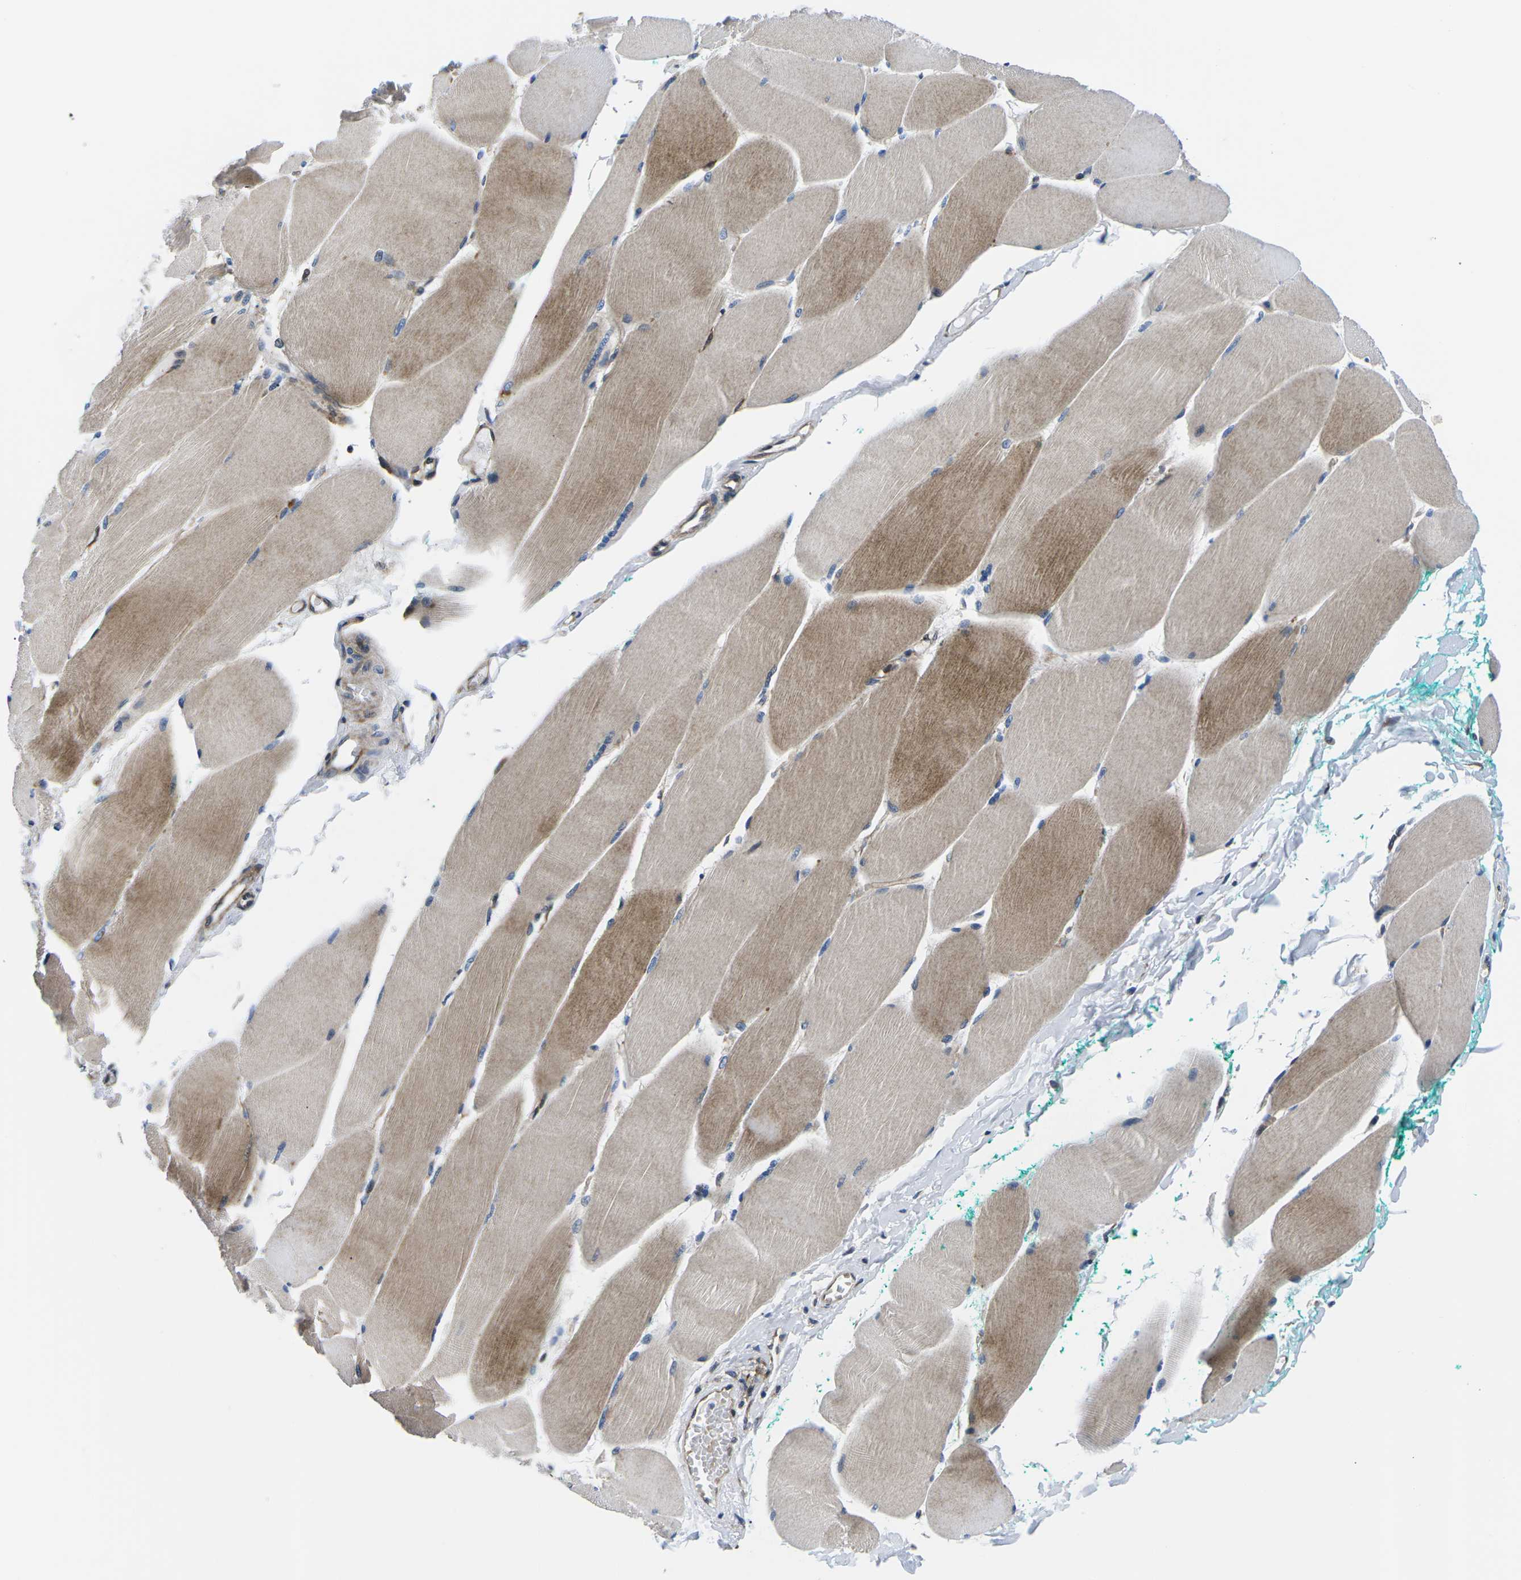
{"staining": {"intensity": "moderate", "quantity": "25%-75%", "location": "cytoplasmic/membranous"}, "tissue": "skeletal muscle", "cell_type": "Myocytes", "image_type": "normal", "snomed": [{"axis": "morphology", "description": "Normal tissue, NOS"}, {"axis": "morphology", "description": "Squamous cell carcinoma, NOS"}, {"axis": "topography", "description": "Skeletal muscle"}], "caption": "Protein staining of benign skeletal muscle reveals moderate cytoplasmic/membranous staining in about 25%-75% of myocytes. (DAB = brown stain, brightfield microscopy at high magnification).", "gene": "EIF4E", "patient": {"sex": "male", "age": 51}}